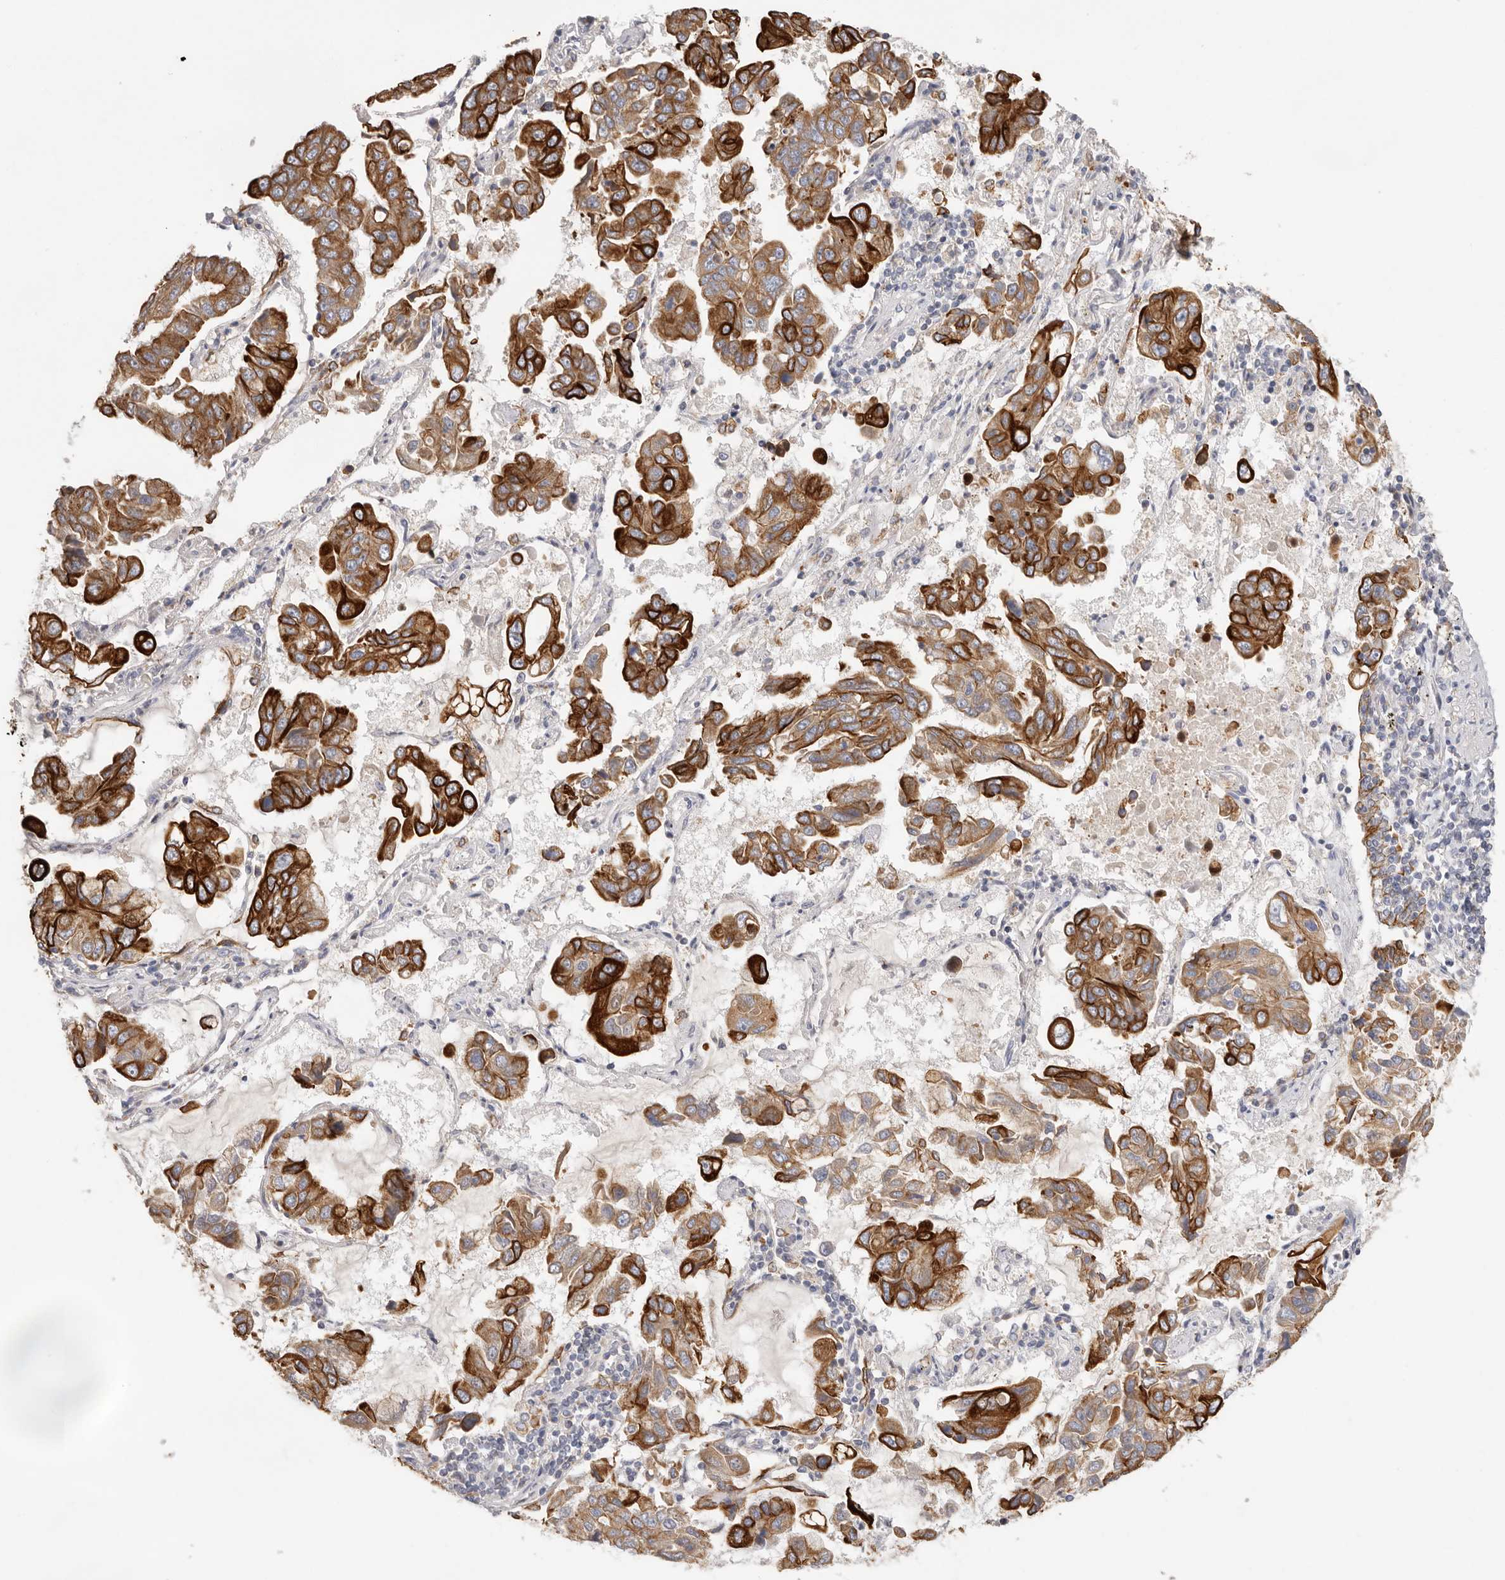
{"staining": {"intensity": "strong", "quantity": ">75%", "location": "cytoplasmic/membranous"}, "tissue": "lung cancer", "cell_type": "Tumor cells", "image_type": "cancer", "snomed": [{"axis": "morphology", "description": "Adenocarcinoma, NOS"}, {"axis": "topography", "description": "Lung"}], "caption": "Immunohistochemical staining of human lung cancer (adenocarcinoma) demonstrates high levels of strong cytoplasmic/membranous protein staining in about >75% of tumor cells.", "gene": "USH1C", "patient": {"sex": "male", "age": 64}}